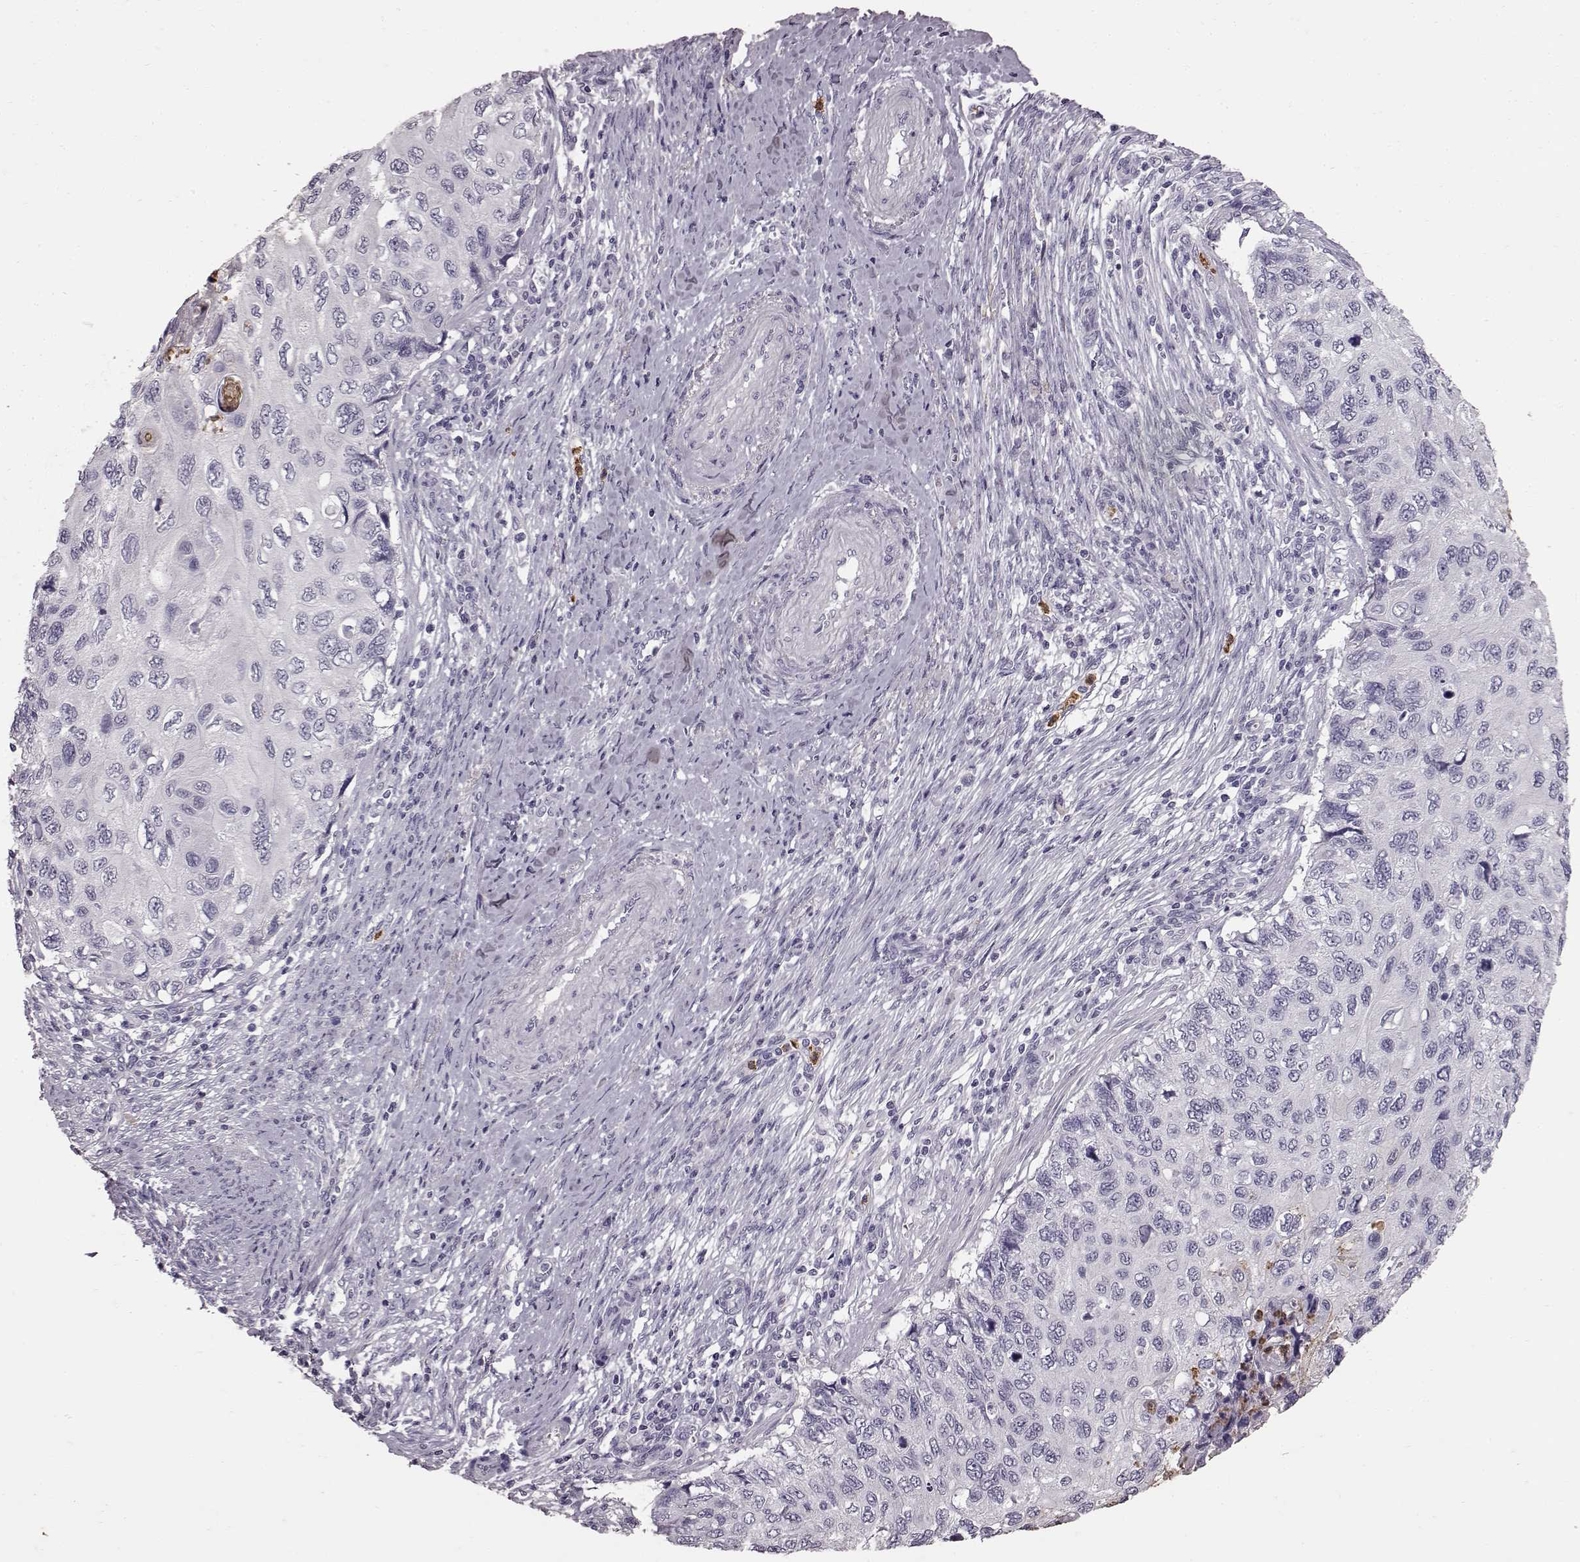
{"staining": {"intensity": "negative", "quantity": "none", "location": "none"}, "tissue": "cervical cancer", "cell_type": "Tumor cells", "image_type": "cancer", "snomed": [{"axis": "morphology", "description": "Squamous cell carcinoma, NOS"}, {"axis": "topography", "description": "Cervix"}], "caption": "Cervical squamous cell carcinoma was stained to show a protein in brown. There is no significant expression in tumor cells.", "gene": "FUT4", "patient": {"sex": "female", "age": 70}}